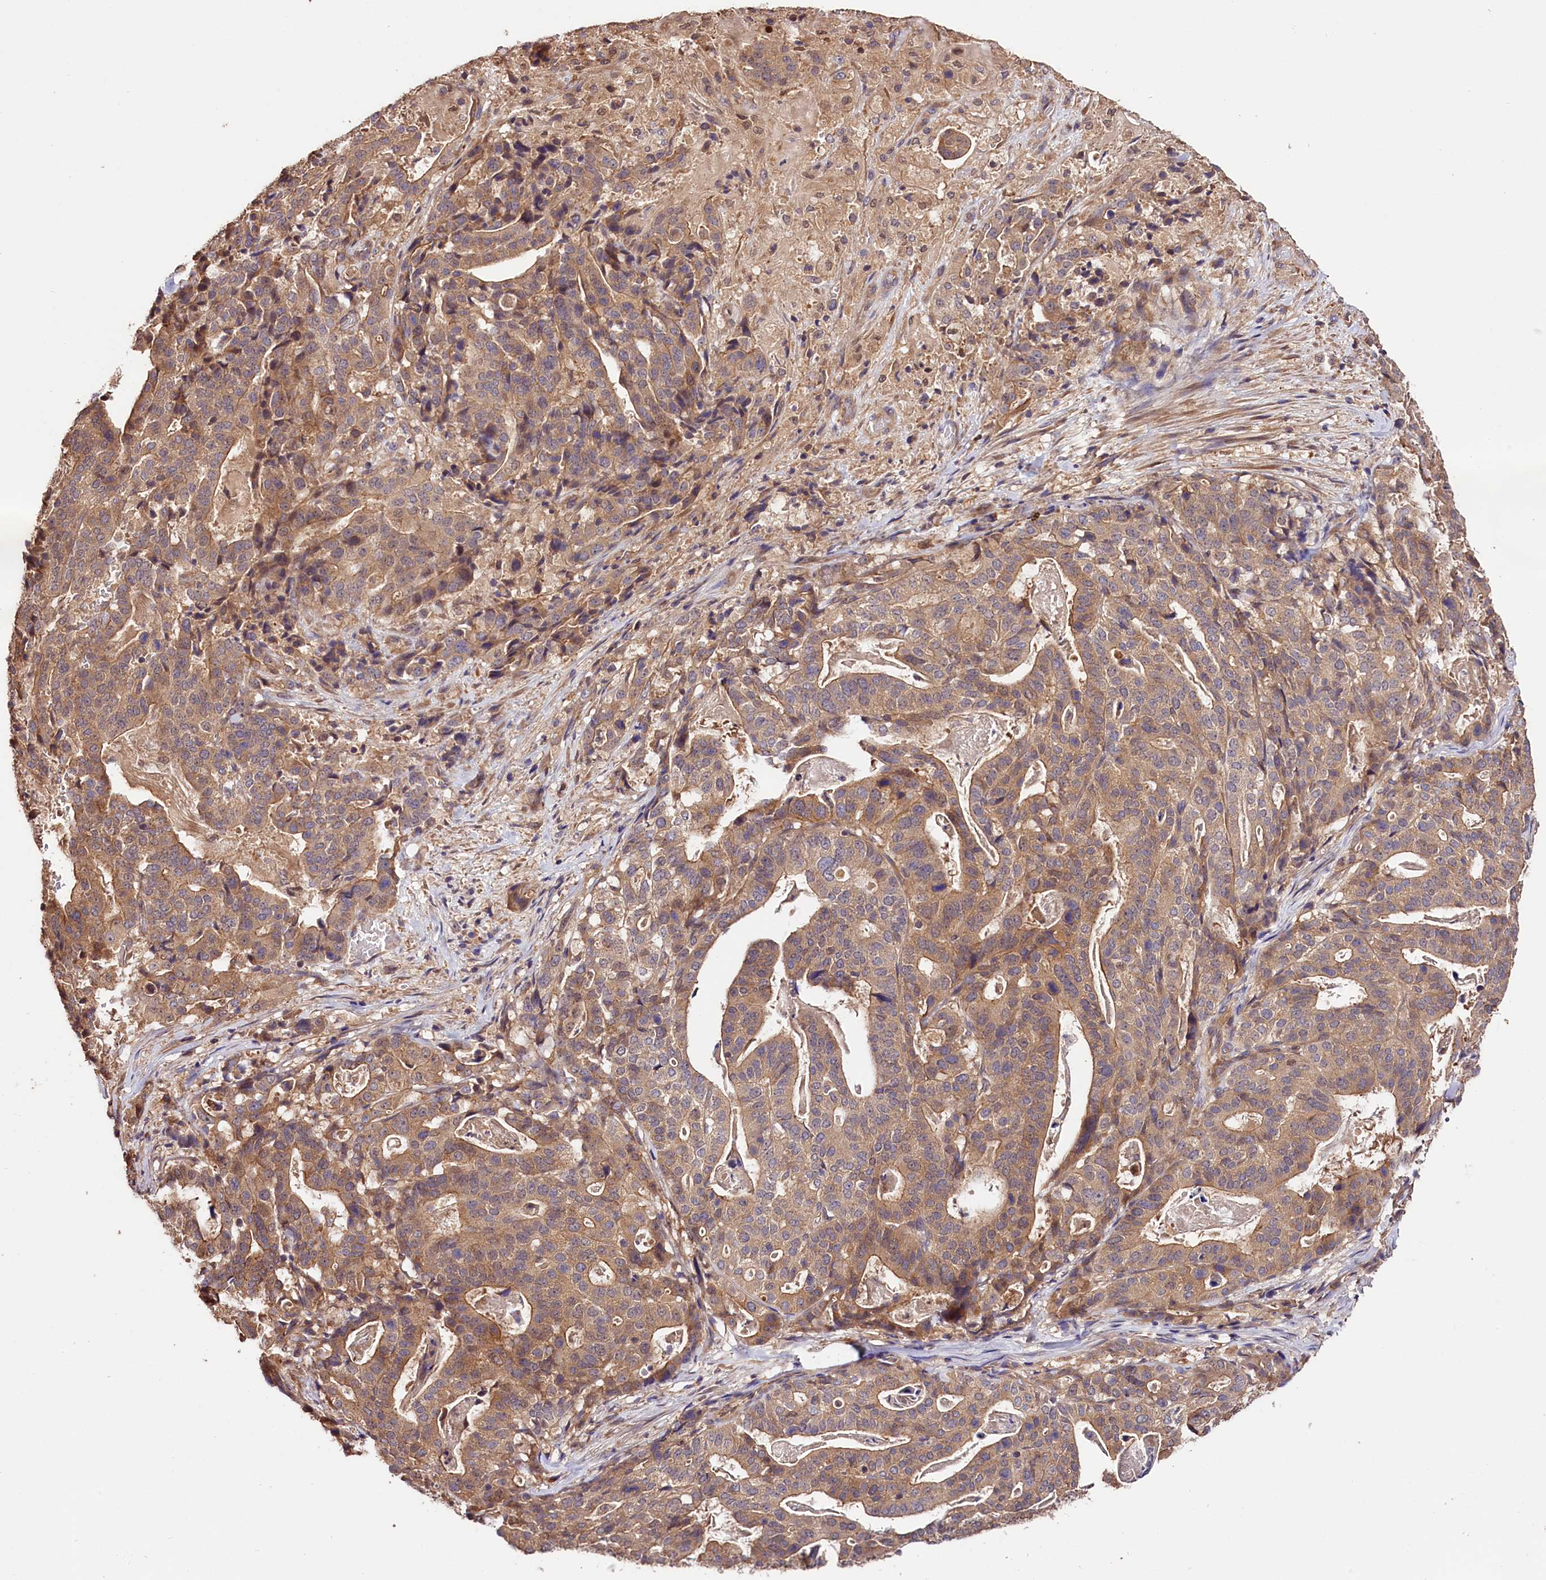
{"staining": {"intensity": "moderate", "quantity": ">75%", "location": "cytoplasmic/membranous"}, "tissue": "stomach cancer", "cell_type": "Tumor cells", "image_type": "cancer", "snomed": [{"axis": "morphology", "description": "Adenocarcinoma, NOS"}, {"axis": "topography", "description": "Stomach"}], "caption": "Immunohistochemical staining of stomach adenocarcinoma demonstrates medium levels of moderate cytoplasmic/membranous staining in about >75% of tumor cells.", "gene": "CES3", "patient": {"sex": "male", "age": 48}}